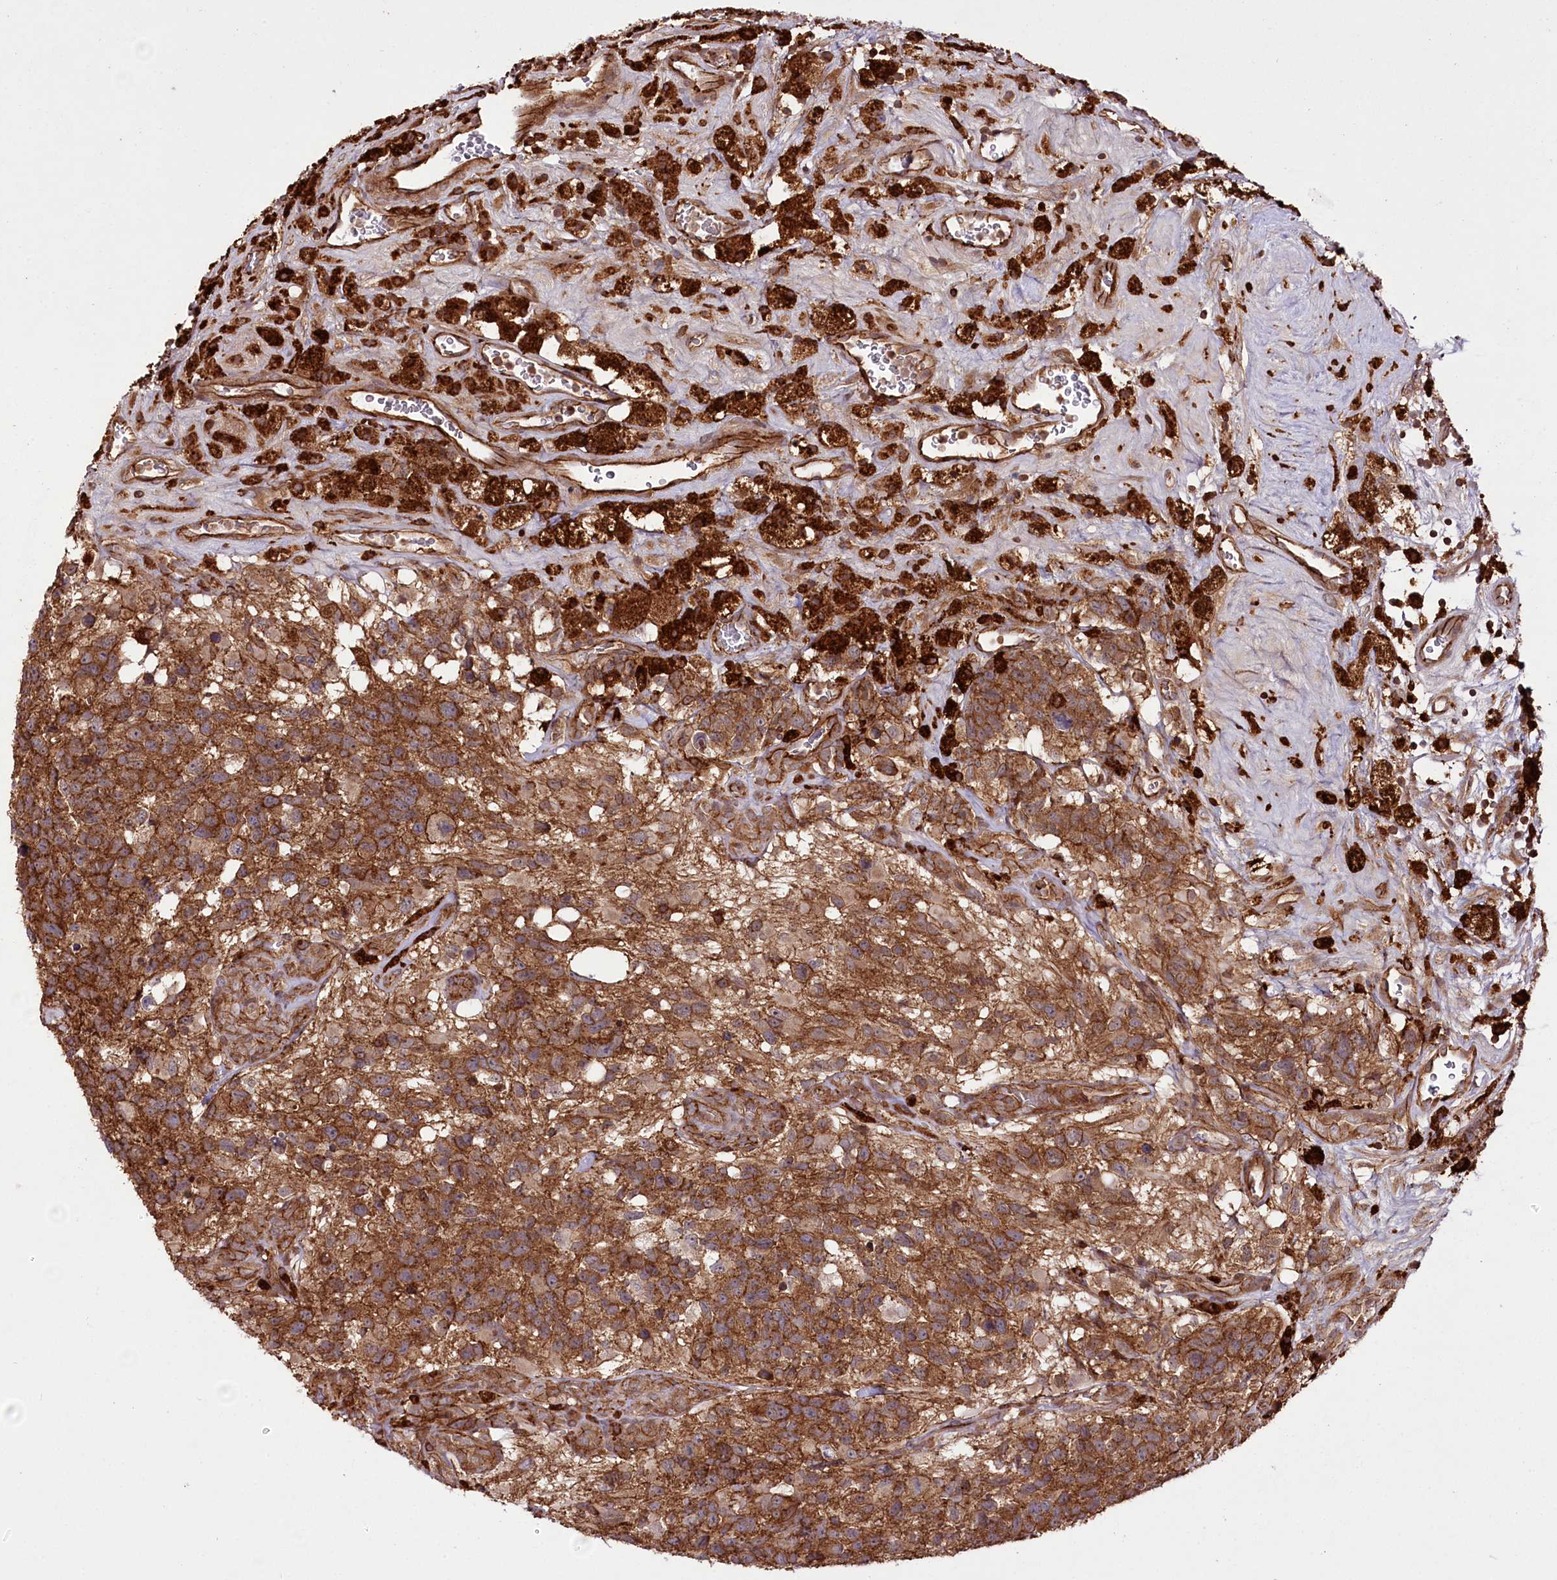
{"staining": {"intensity": "strong", "quantity": ">75%", "location": "cytoplasmic/membranous"}, "tissue": "glioma", "cell_type": "Tumor cells", "image_type": "cancer", "snomed": [{"axis": "morphology", "description": "Glioma, malignant, High grade"}, {"axis": "topography", "description": "Brain"}], "caption": "Protein expression analysis of human malignant glioma (high-grade) reveals strong cytoplasmic/membranous staining in about >75% of tumor cells. Using DAB (3,3'-diaminobenzidine) (brown) and hematoxylin (blue) stains, captured at high magnification using brightfield microscopy.", "gene": "DHX29", "patient": {"sex": "male", "age": 76}}